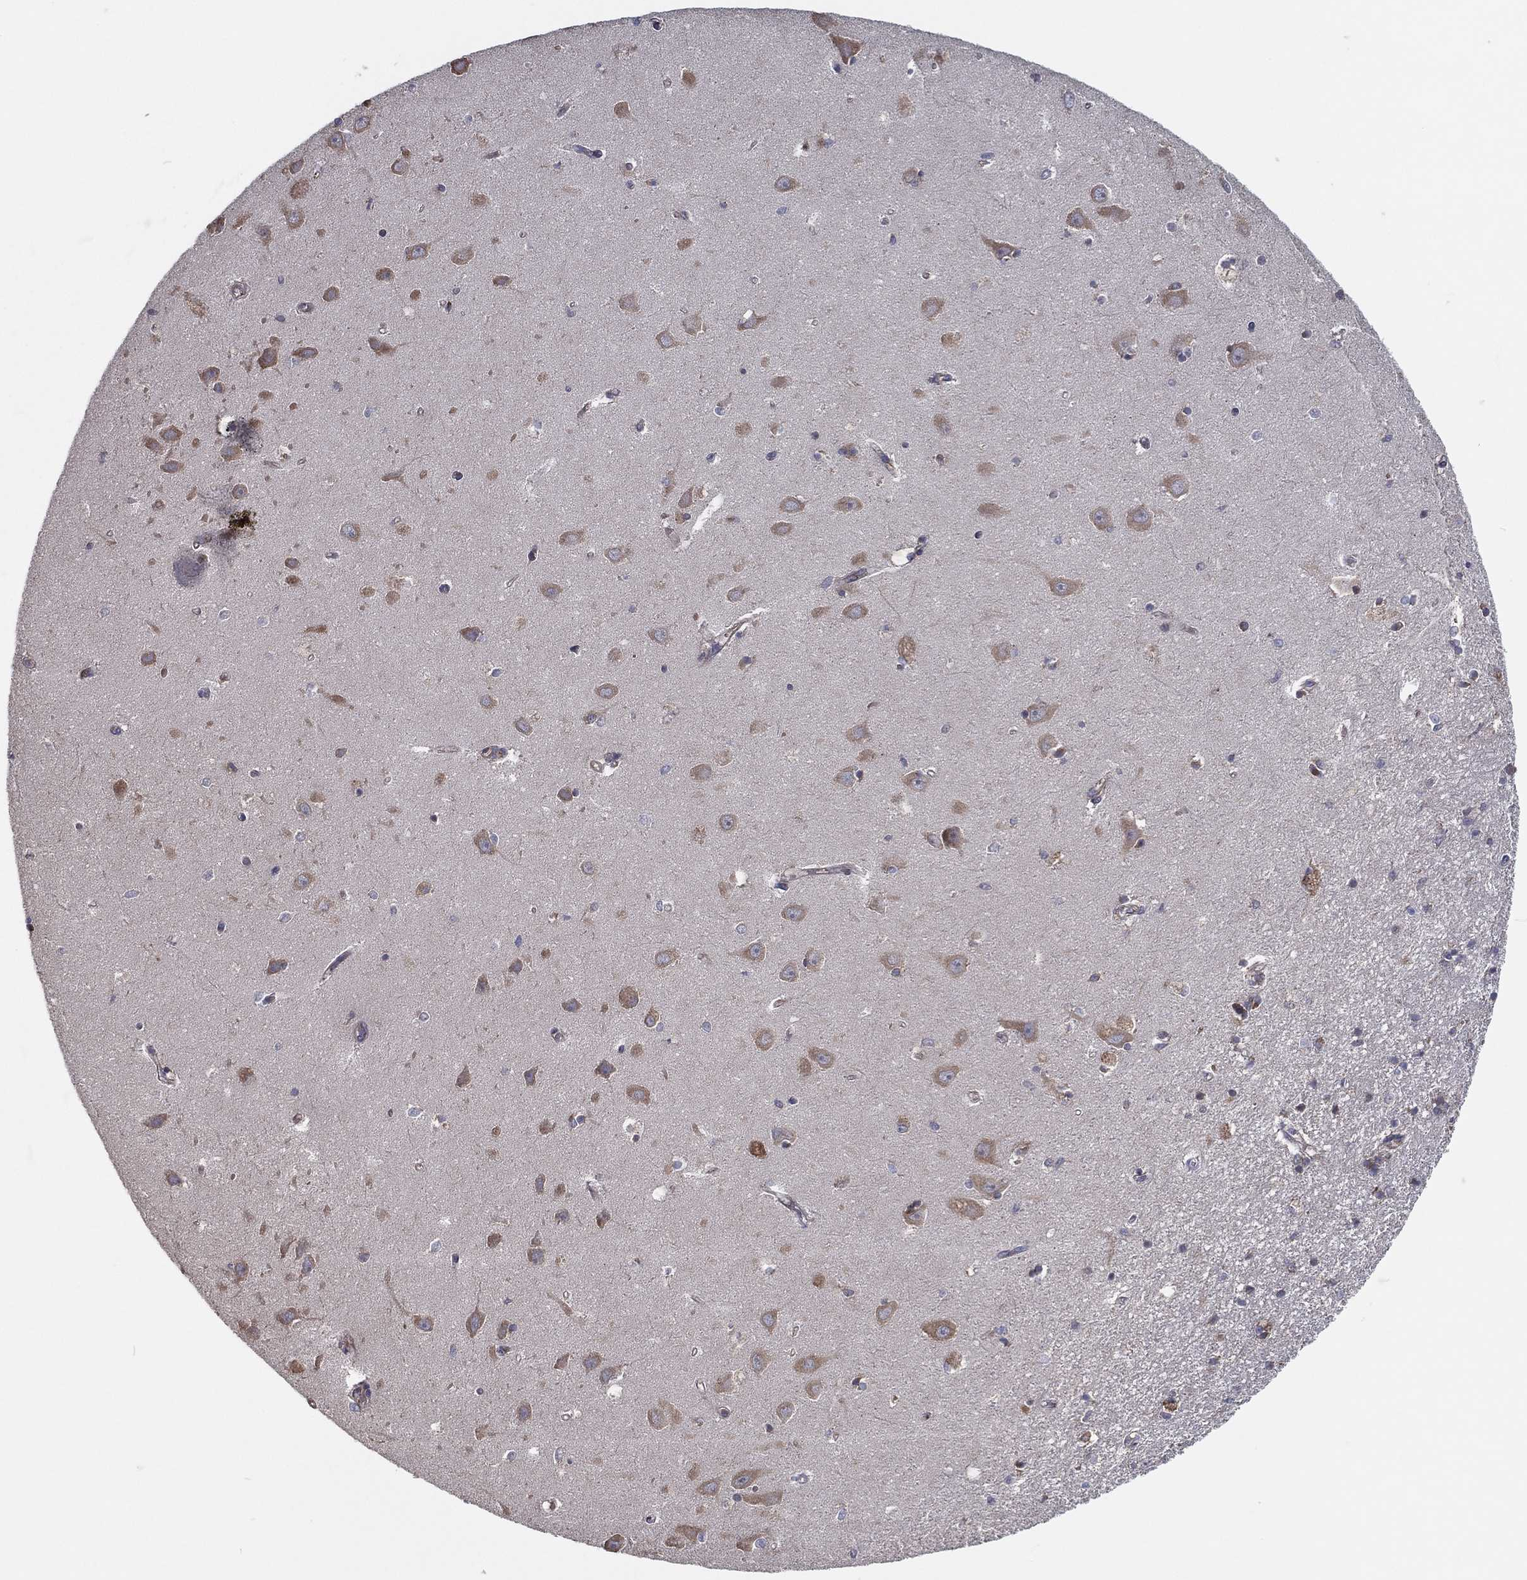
{"staining": {"intensity": "negative", "quantity": "none", "location": "none"}, "tissue": "hippocampus", "cell_type": "Glial cells", "image_type": "normal", "snomed": [{"axis": "morphology", "description": "Normal tissue, NOS"}, {"axis": "topography", "description": "Hippocampus"}], "caption": "This is an immunohistochemistry (IHC) image of benign human hippocampus. There is no expression in glial cells.", "gene": "EIF2B5", "patient": {"sex": "female", "age": 64}}